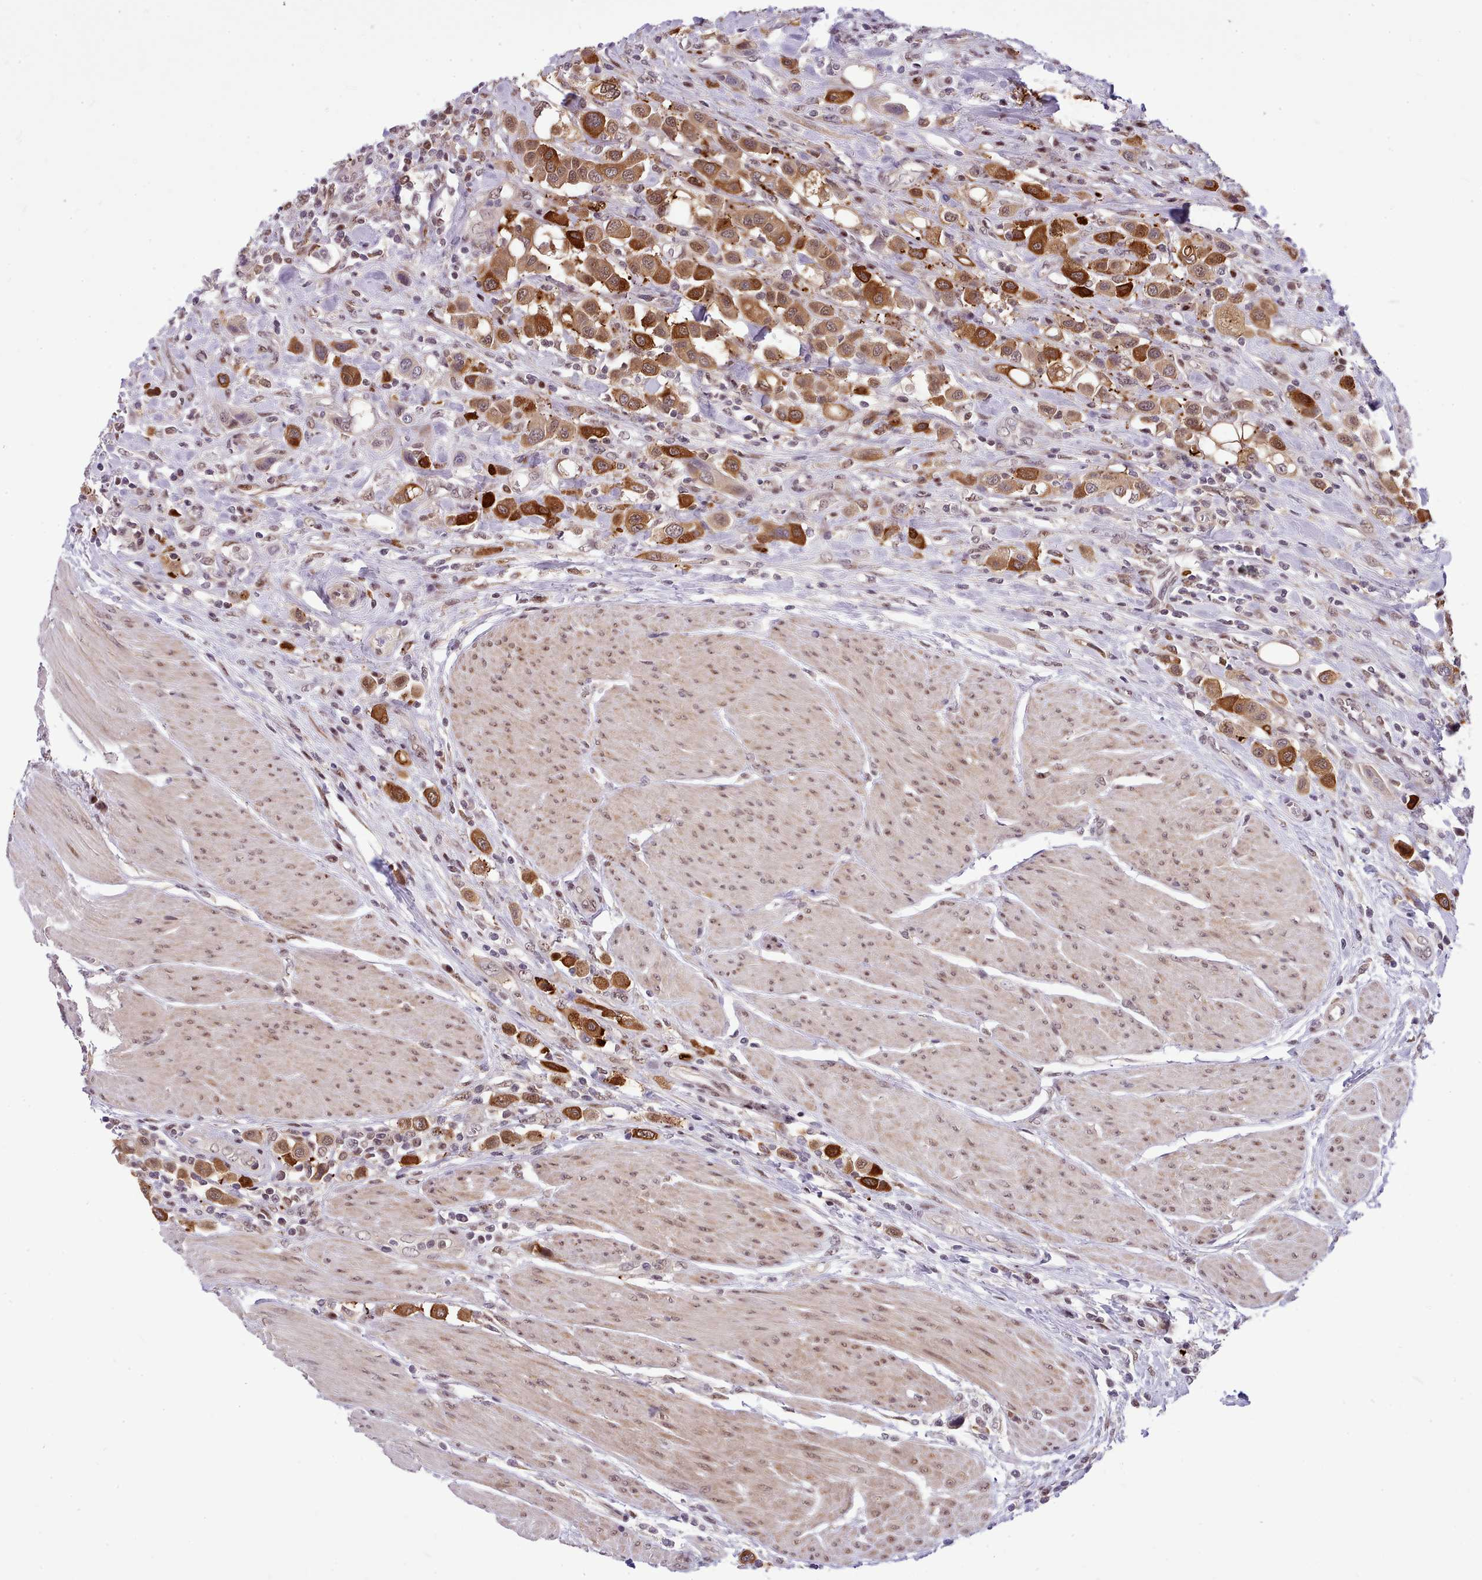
{"staining": {"intensity": "strong", "quantity": ">75%", "location": "cytoplasmic/membranous,nuclear"}, "tissue": "urothelial cancer", "cell_type": "Tumor cells", "image_type": "cancer", "snomed": [{"axis": "morphology", "description": "Urothelial carcinoma, High grade"}, {"axis": "topography", "description": "Urinary bladder"}], "caption": "Human urothelial cancer stained with a brown dye demonstrates strong cytoplasmic/membranous and nuclear positive positivity in about >75% of tumor cells.", "gene": "HOXB7", "patient": {"sex": "male", "age": 50}}